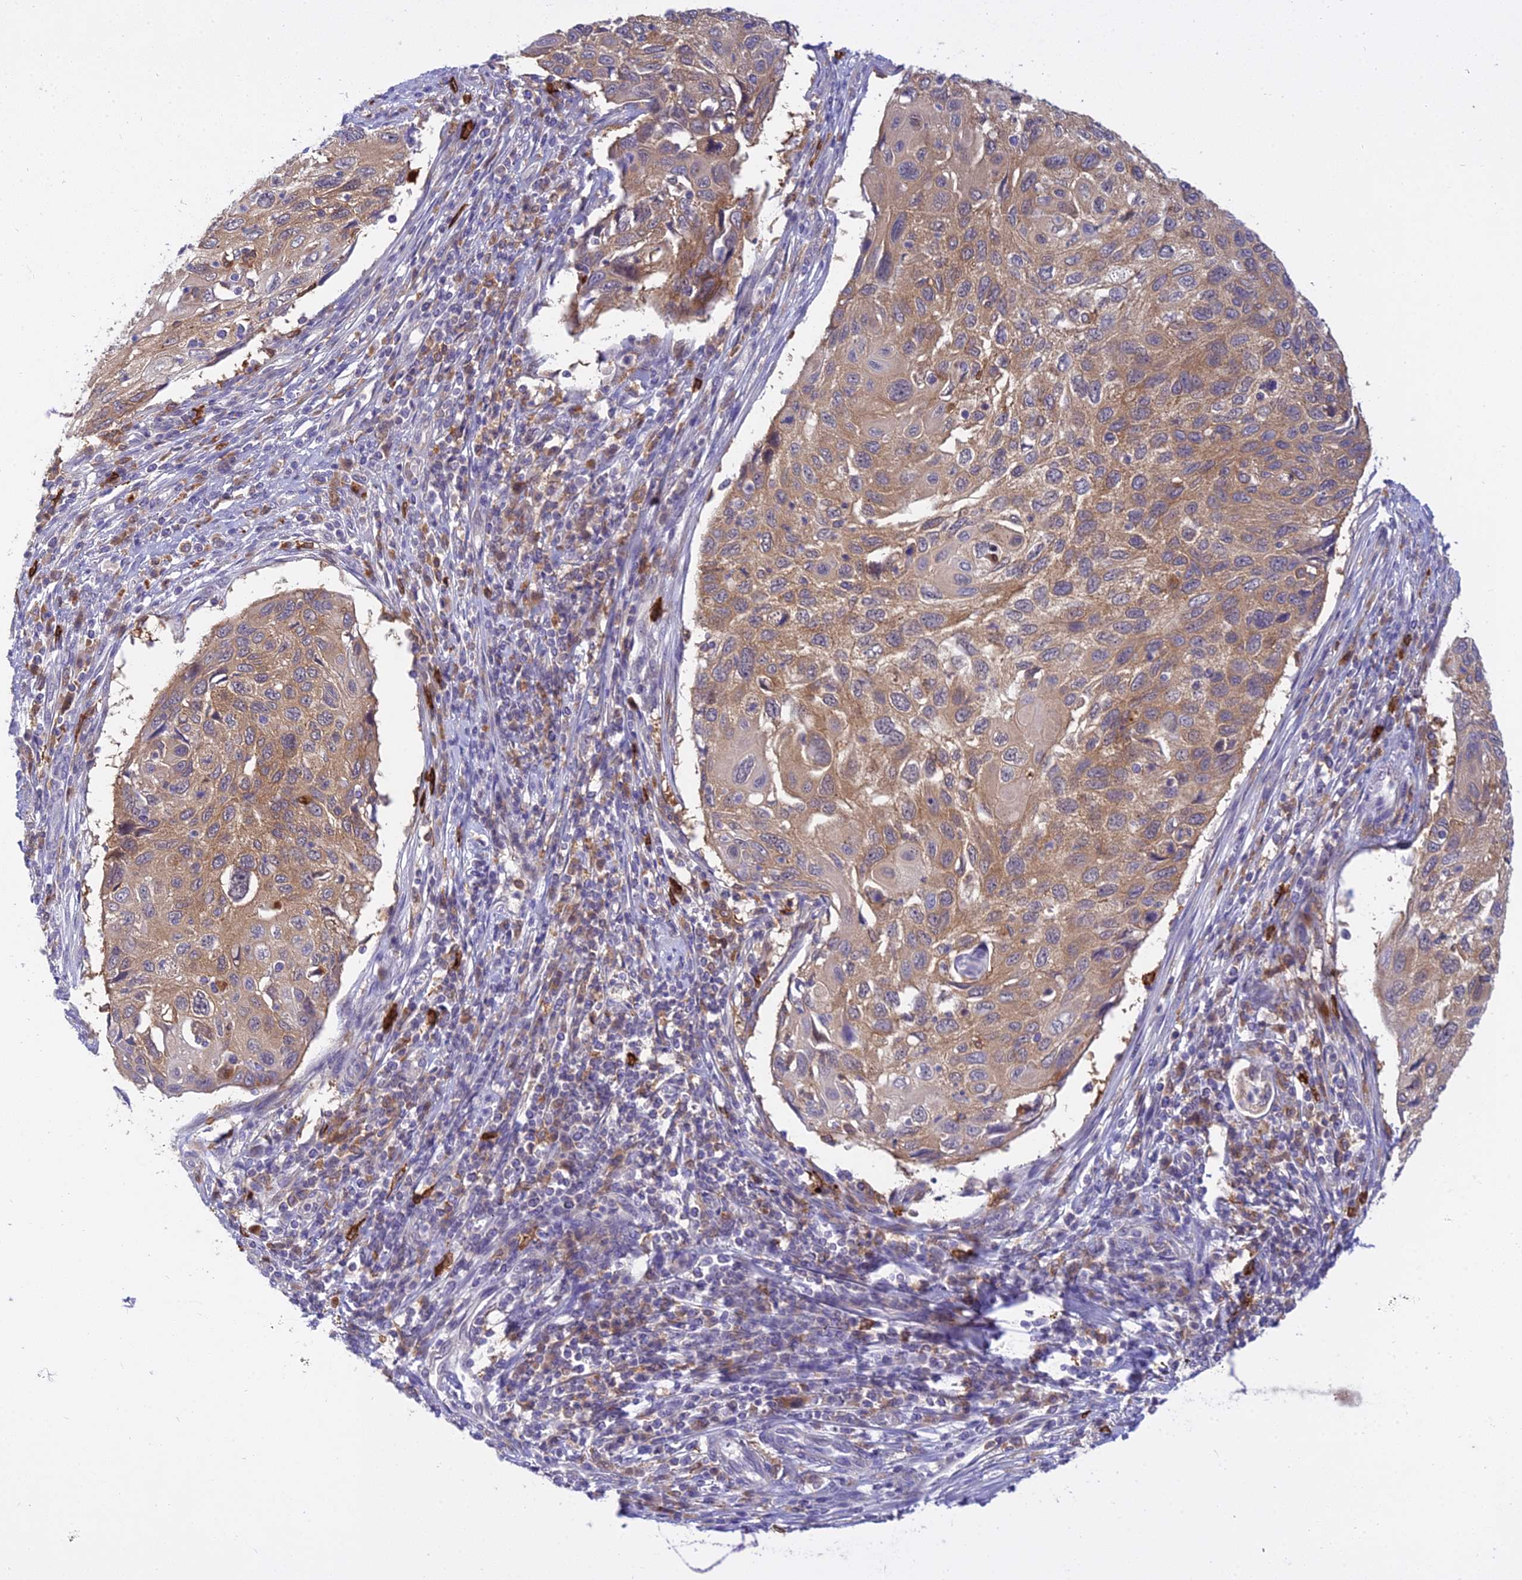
{"staining": {"intensity": "moderate", "quantity": ">75%", "location": "cytoplasmic/membranous"}, "tissue": "cervical cancer", "cell_type": "Tumor cells", "image_type": "cancer", "snomed": [{"axis": "morphology", "description": "Squamous cell carcinoma, NOS"}, {"axis": "topography", "description": "Cervix"}], "caption": "Moderate cytoplasmic/membranous expression is seen in approximately >75% of tumor cells in cervical cancer.", "gene": "UBE2G1", "patient": {"sex": "female", "age": 70}}